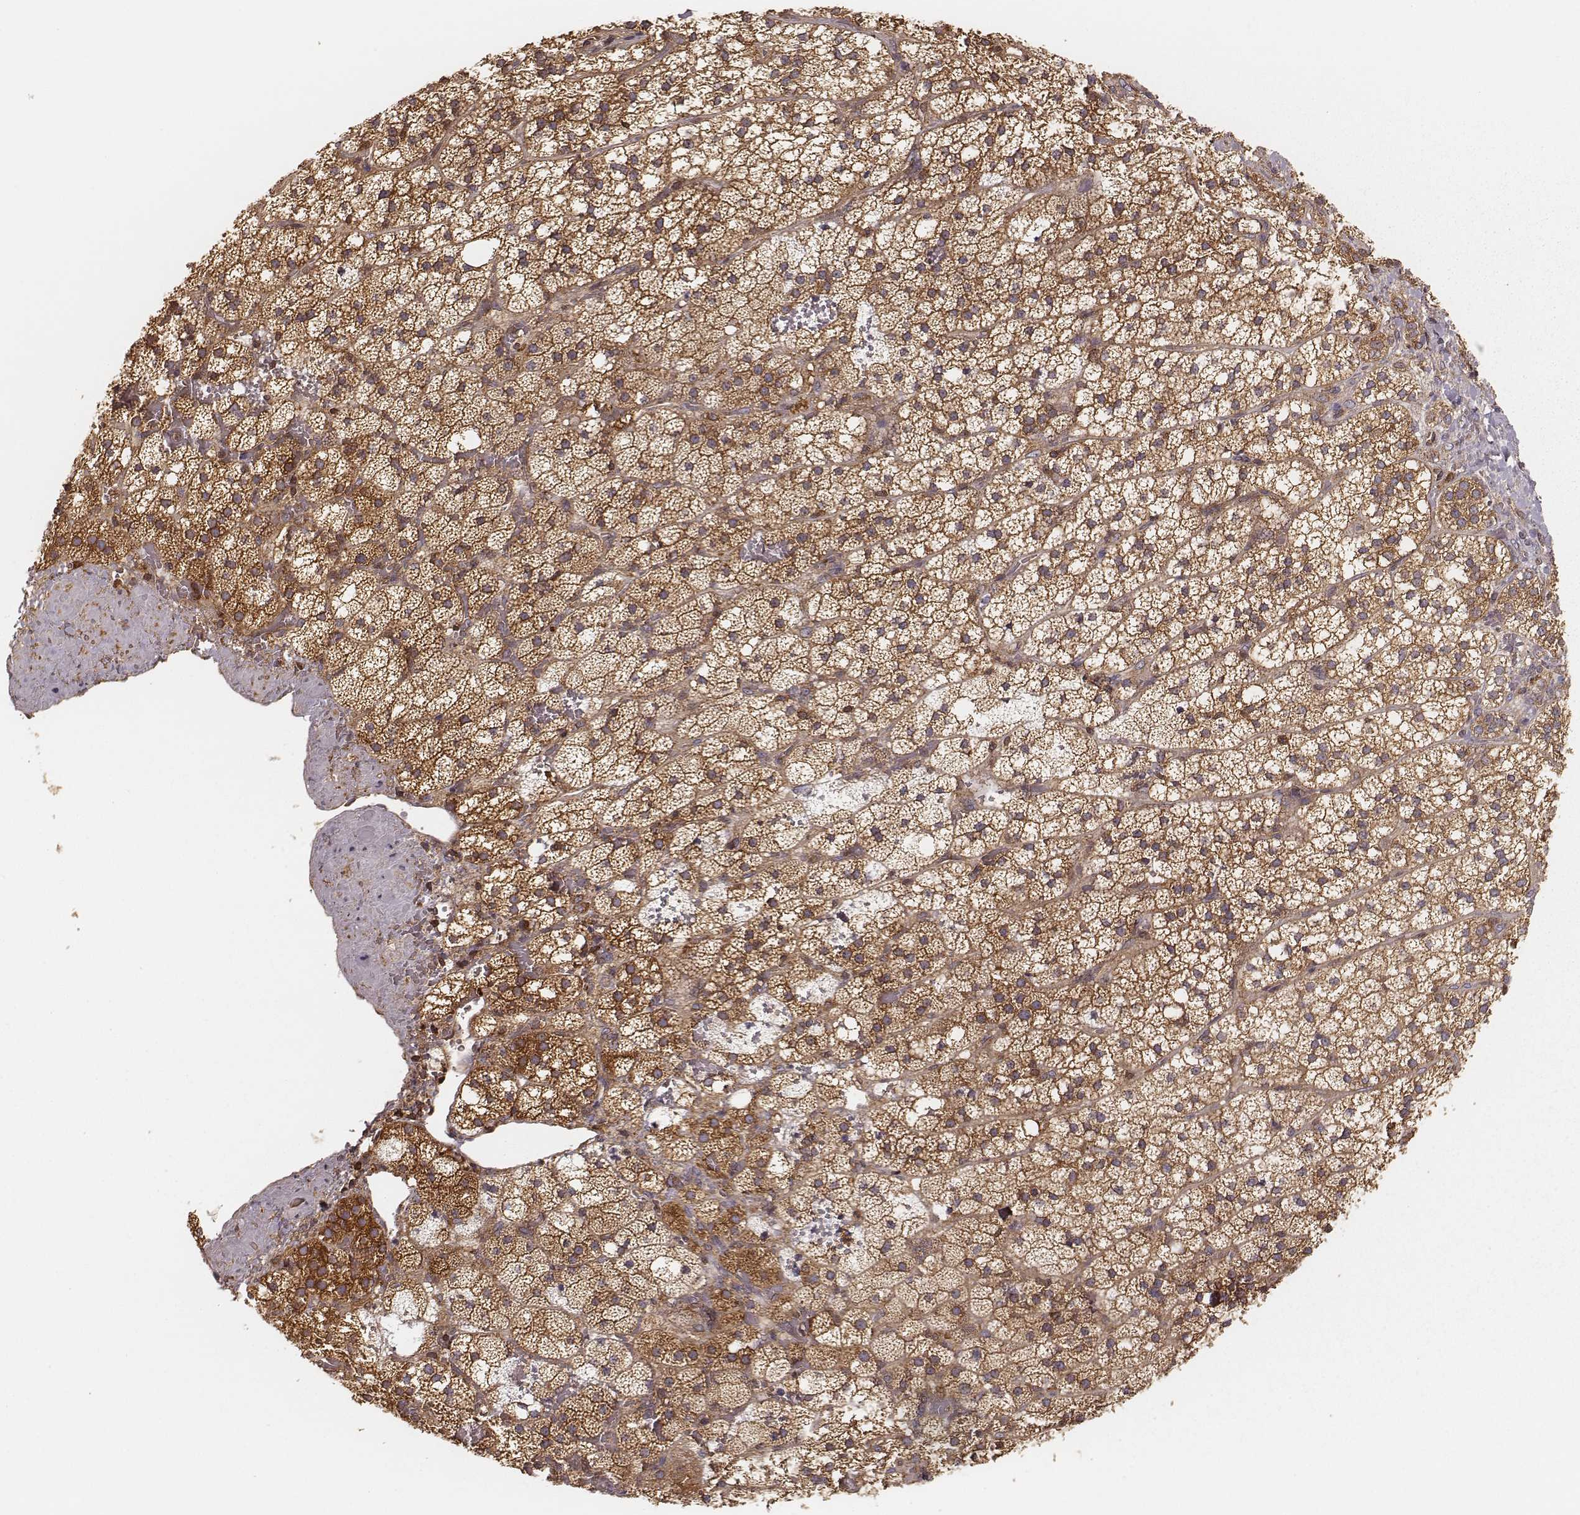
{"staining": {"intensity": "moderate", "quantity": ">75%", "location": "cytoplasmic/membranous"}, "tissue": "adrenal gland", "cell_type": "Glandular cells", "image_type": "normal", "snomed": [{"axis": "morphology", "description": "Normal tissue, NOS"}, {"axis": "topography", "description": "Adrenal gland"}], "caption": "A brown stain highlights moderate cytoplasmic/membranous staining of a protein in glandular cells of normal adrenal gland. (DAB IHC with brightfield microscopy, high magnification).", "gene": "CARS1", "patient": {"sex": "male", "age": 53}}